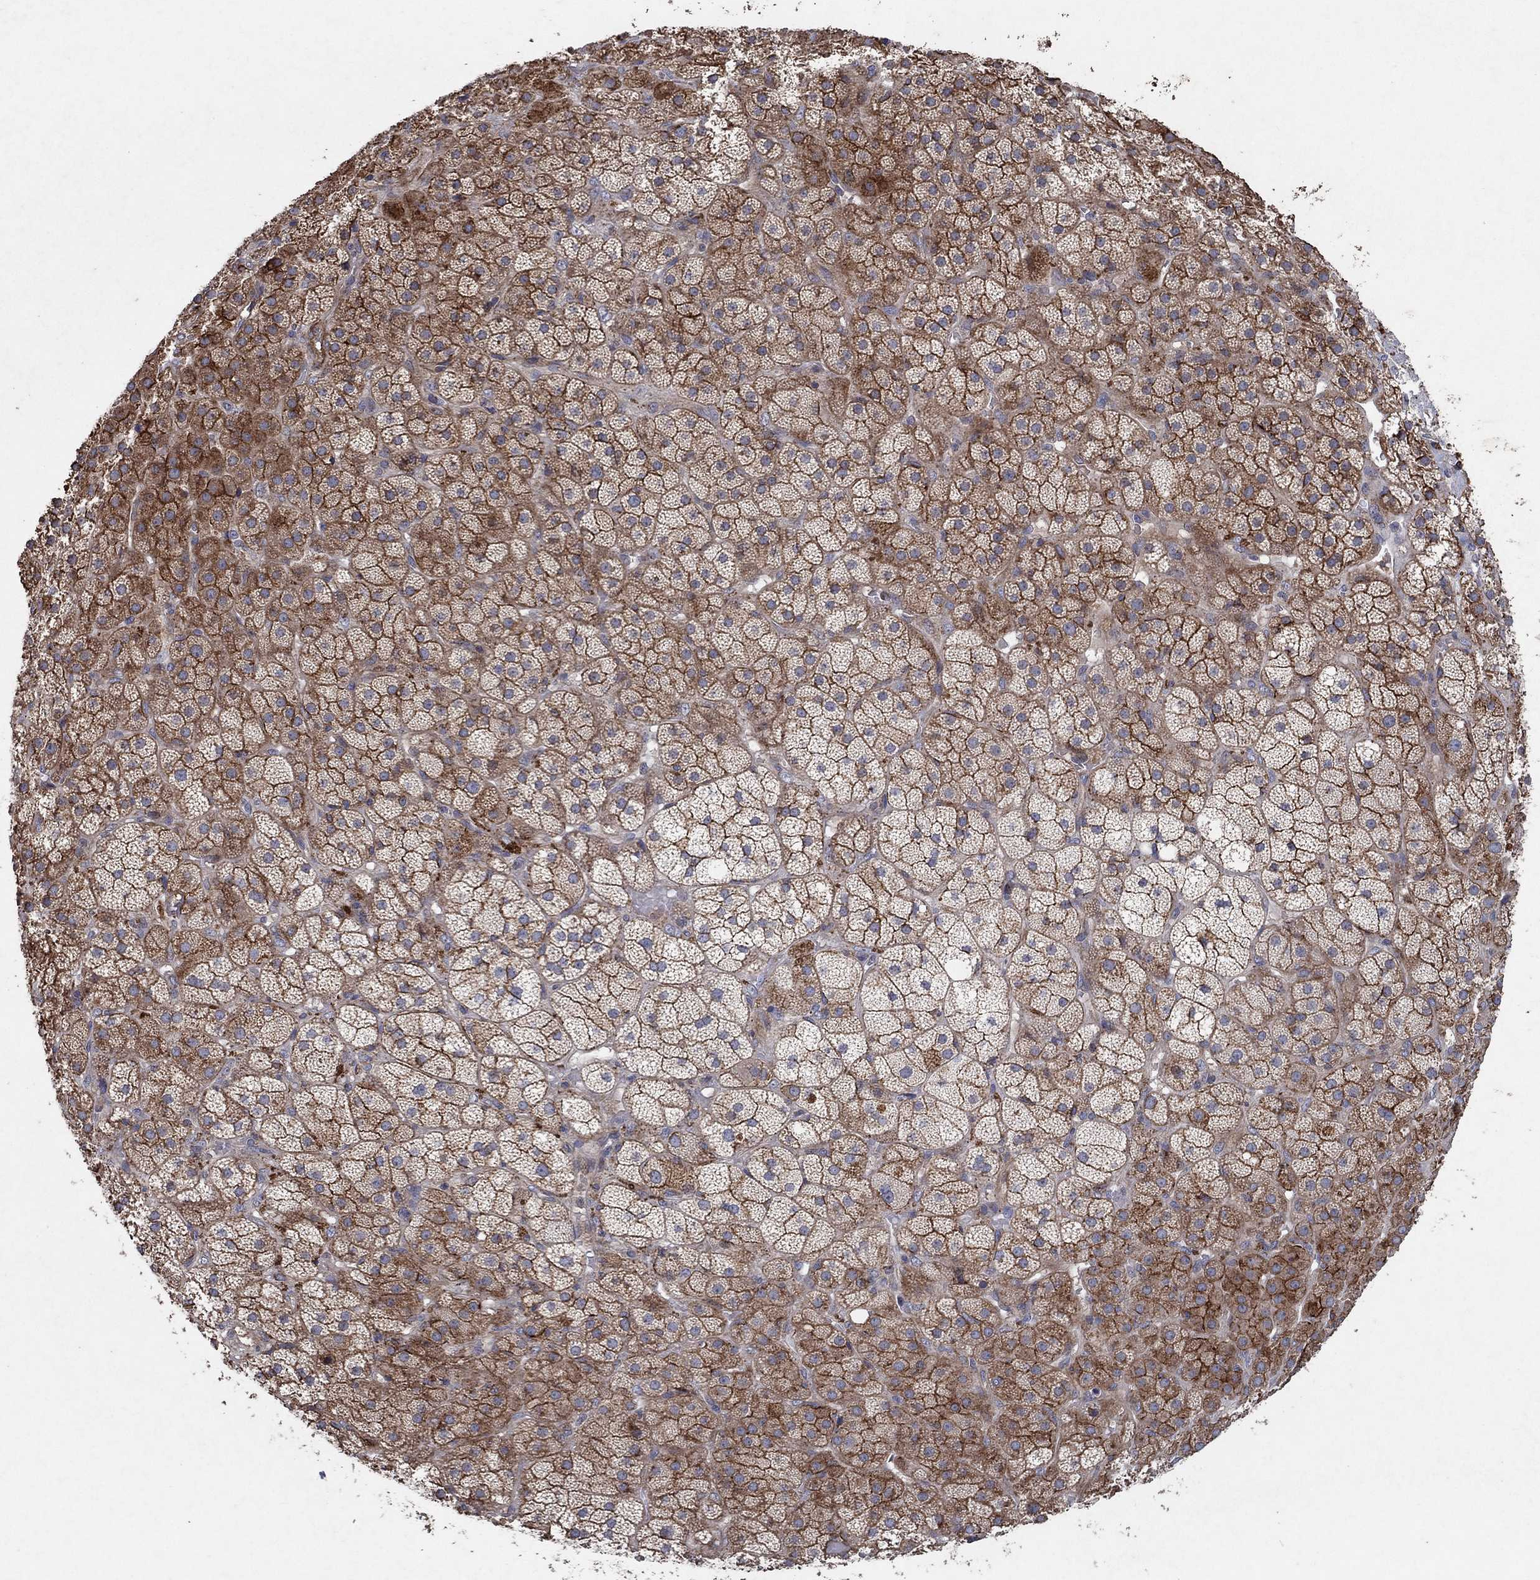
{"staining": {"intensity": "strong", "quantity": "25%-75%", "location": "cytoplasmic/membranous"}, "tissue": "adrenal gland", "cell_type": "Glandular cells", "image_type": "normal", "snomed": [{"axis": "morphology", "description": "Normal tissue, NOS"}, {"axis": "topography", "description": "Adrenal gland"}], "caption": "Unremarkable adrenal gland shows strong cytoplasmic/membranous staining in approximately 25%-75% of glandular cells, visualized by immunohistochemistry.", "gene": "FRG1", "patient": {"sex": "male", "age": 57}}